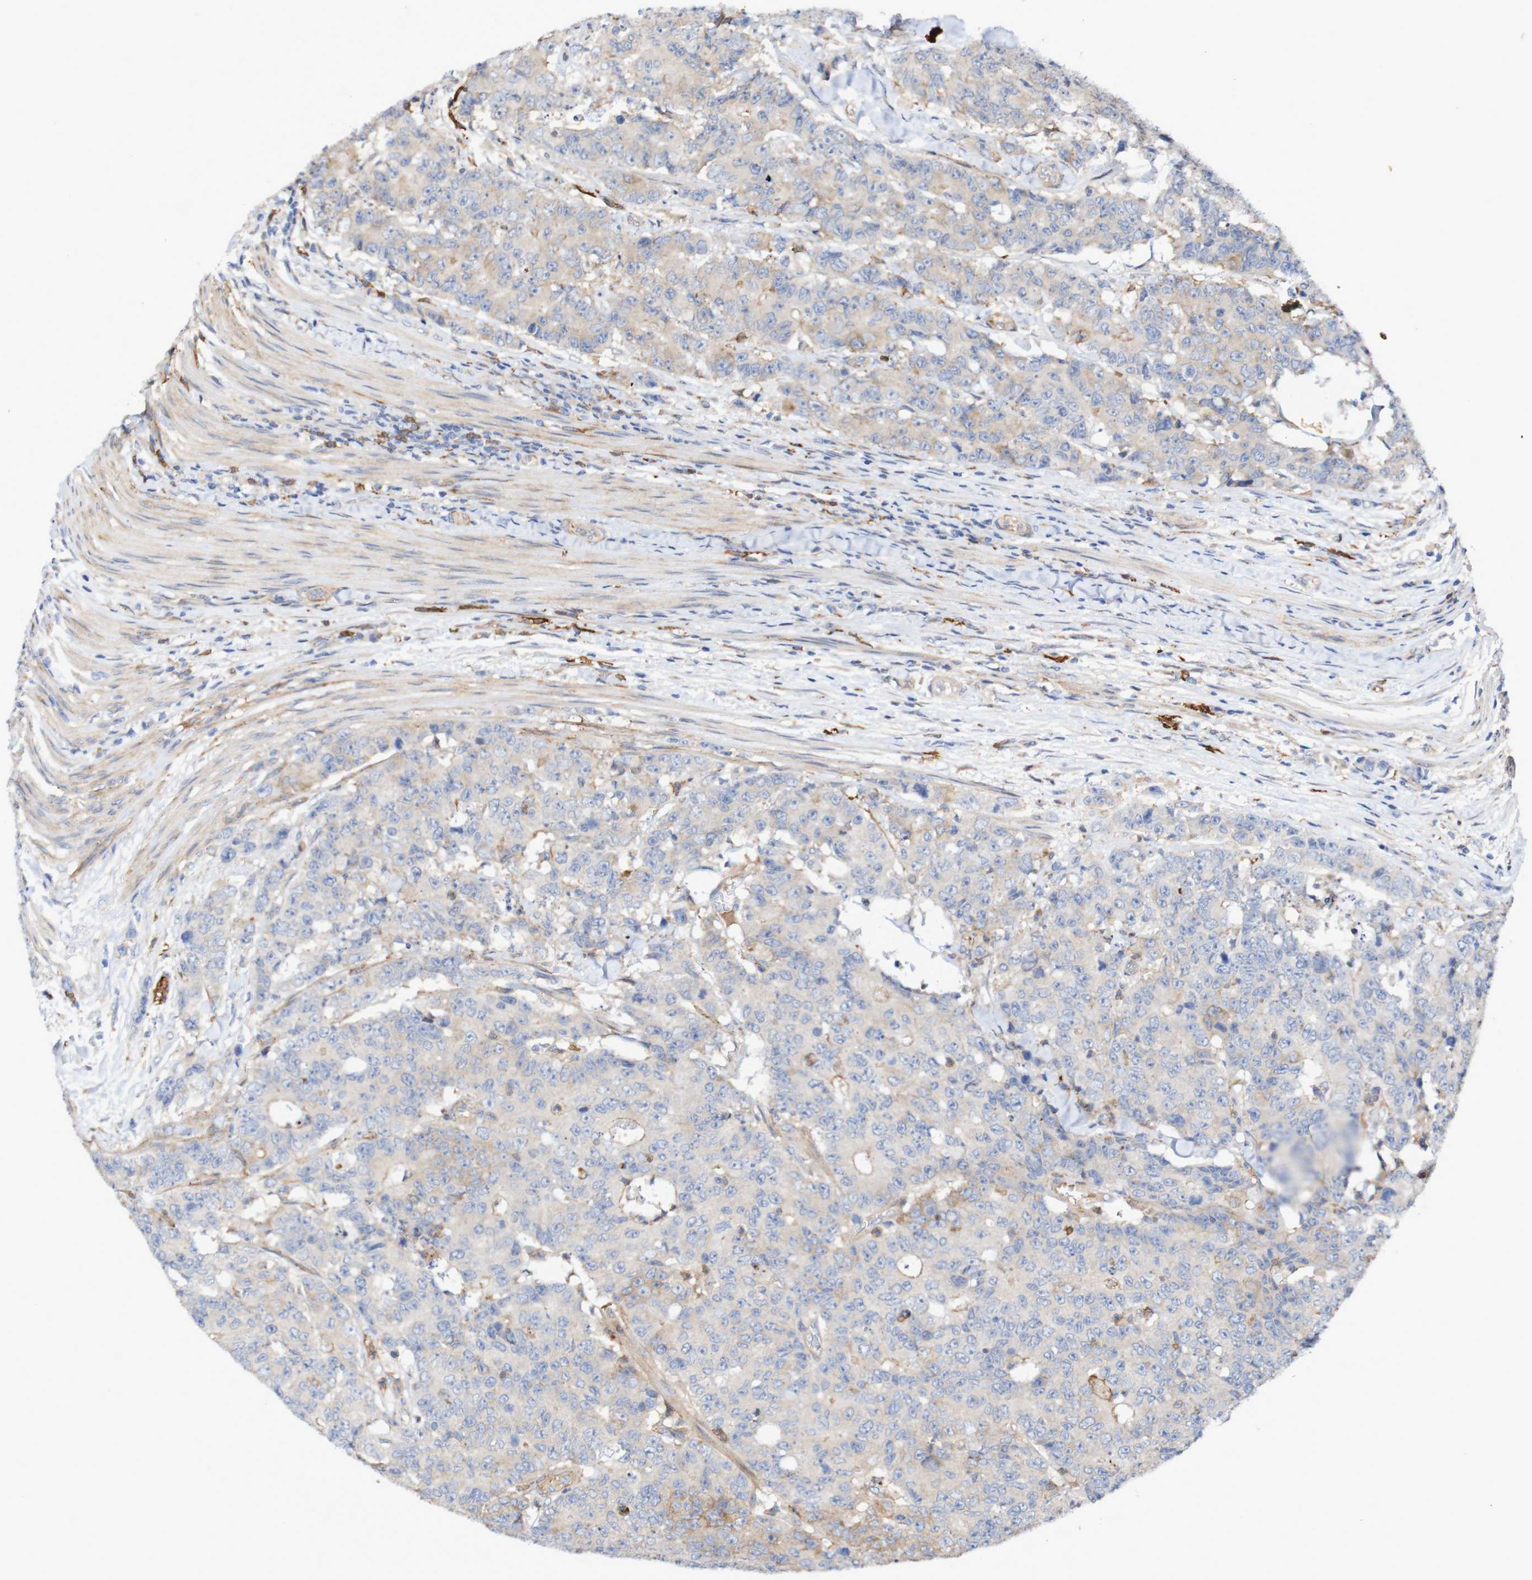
{"staining": {"intensity": "weak", "quantity": "25%-75%", "location": "cytoplasmic/membranous"}, "tissue": "colorectal cancer", "cell_type": "Tumor cells", "image_type": "cancer", "snomed": [{"axis": "morphology", "description": "Adenocarcinoma, NOS"}, {"axis": "topography", "description": "Colon"}], "caption": "The image demonstrates staining of colorectal cancer, revealing weak cytoplasmic/membranous protein staining (brown color) within tumor cells.", "gene": "SCRG1", "patient": {"sex": "female", "age": 86}}